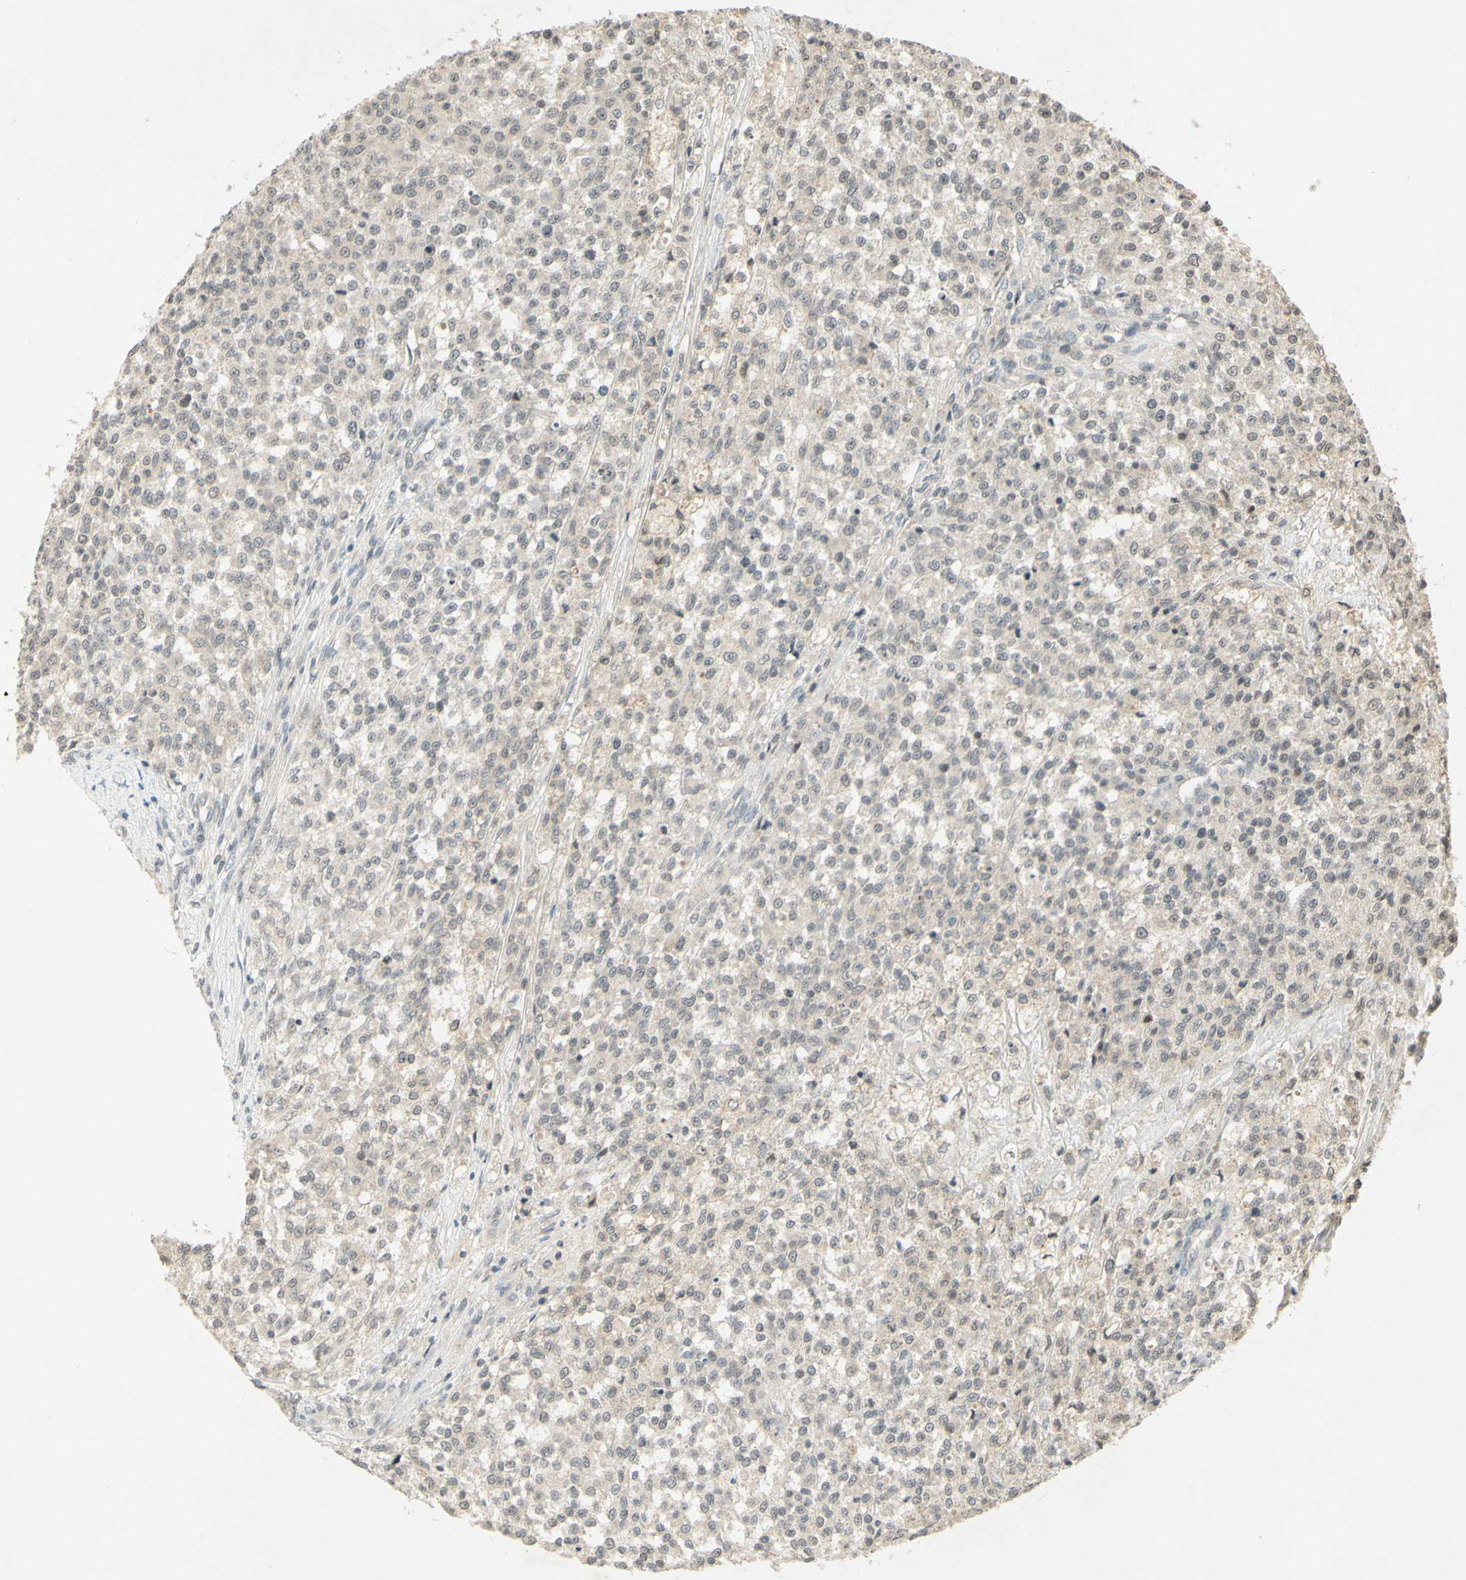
{"staining": {"intensity": "negative", "quantity": "none", "location": "none"}, "tissue": "testis cancer", "cell_type": "Tumor cells", "image_type": "cancer", "snomed": [{"axis": "morphology", "description": "Seminoma, NOS"}, {"axis": "topography", "description": "Testis"}], "caption": "Immunohistochemical staining of human testis cancer reveals no significant positivity in tumor cells.", "gene": "GLI1", "patient": {"sex": "male", "age": 59}}